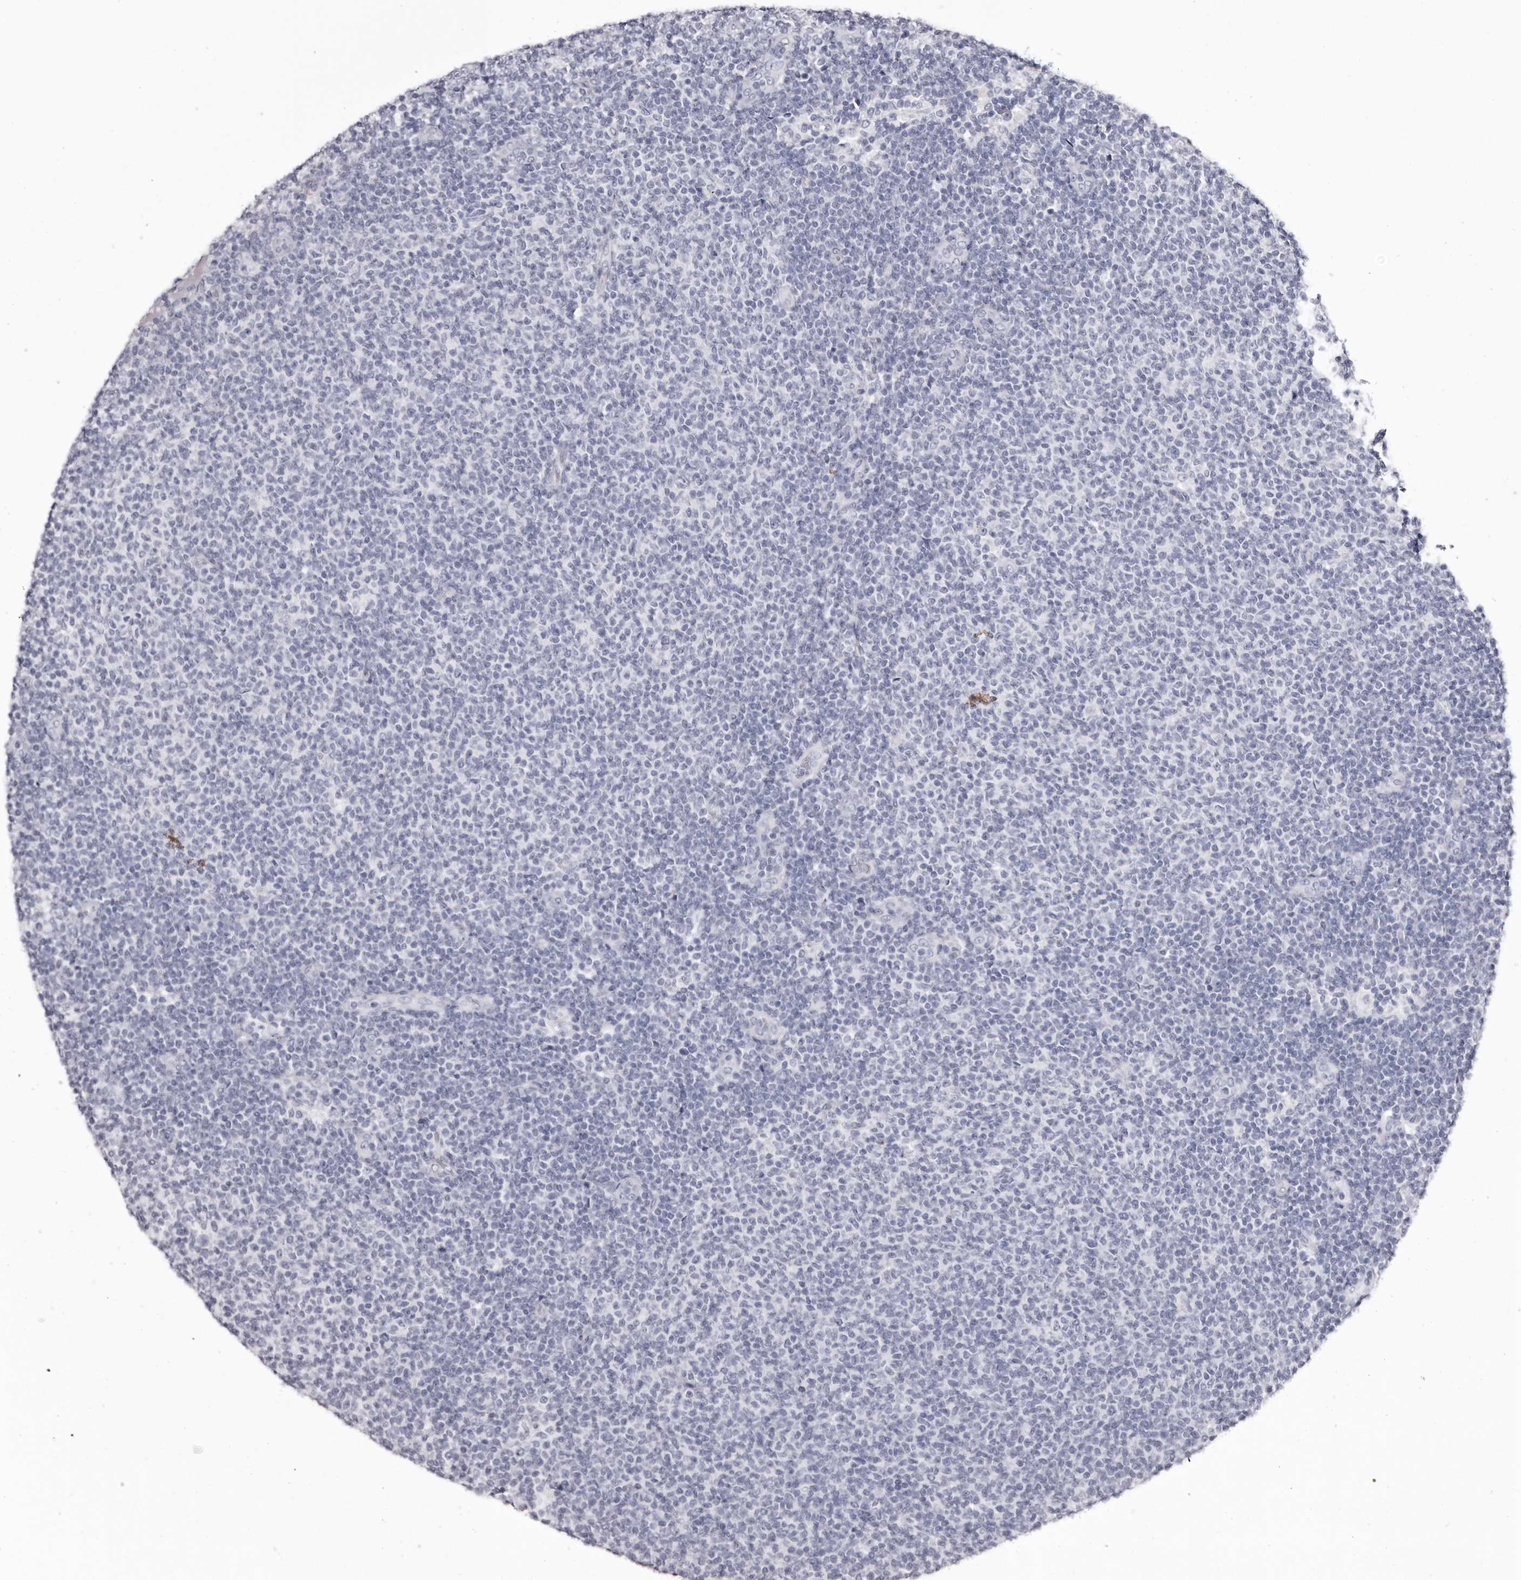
{"staining": {"intensity": "negative", "quantity": "none", "location": "none"}, "tissue": "lymphoma", "cell_type": "Tumor cells", "image_type": "cancer", "snomed": [{"axis": "morphology", "description": "Malignant lymphoma, non-Hodgkin's type, Low grade"}, {"axis": "topography", "description": "Lymph node"}], "caption": "DAB immunohistochemical staining of lymphoma demonstrates no significant staining in tumor cells.", "gene": "CA6", "patient": {"sex": "male", "age": 66}}